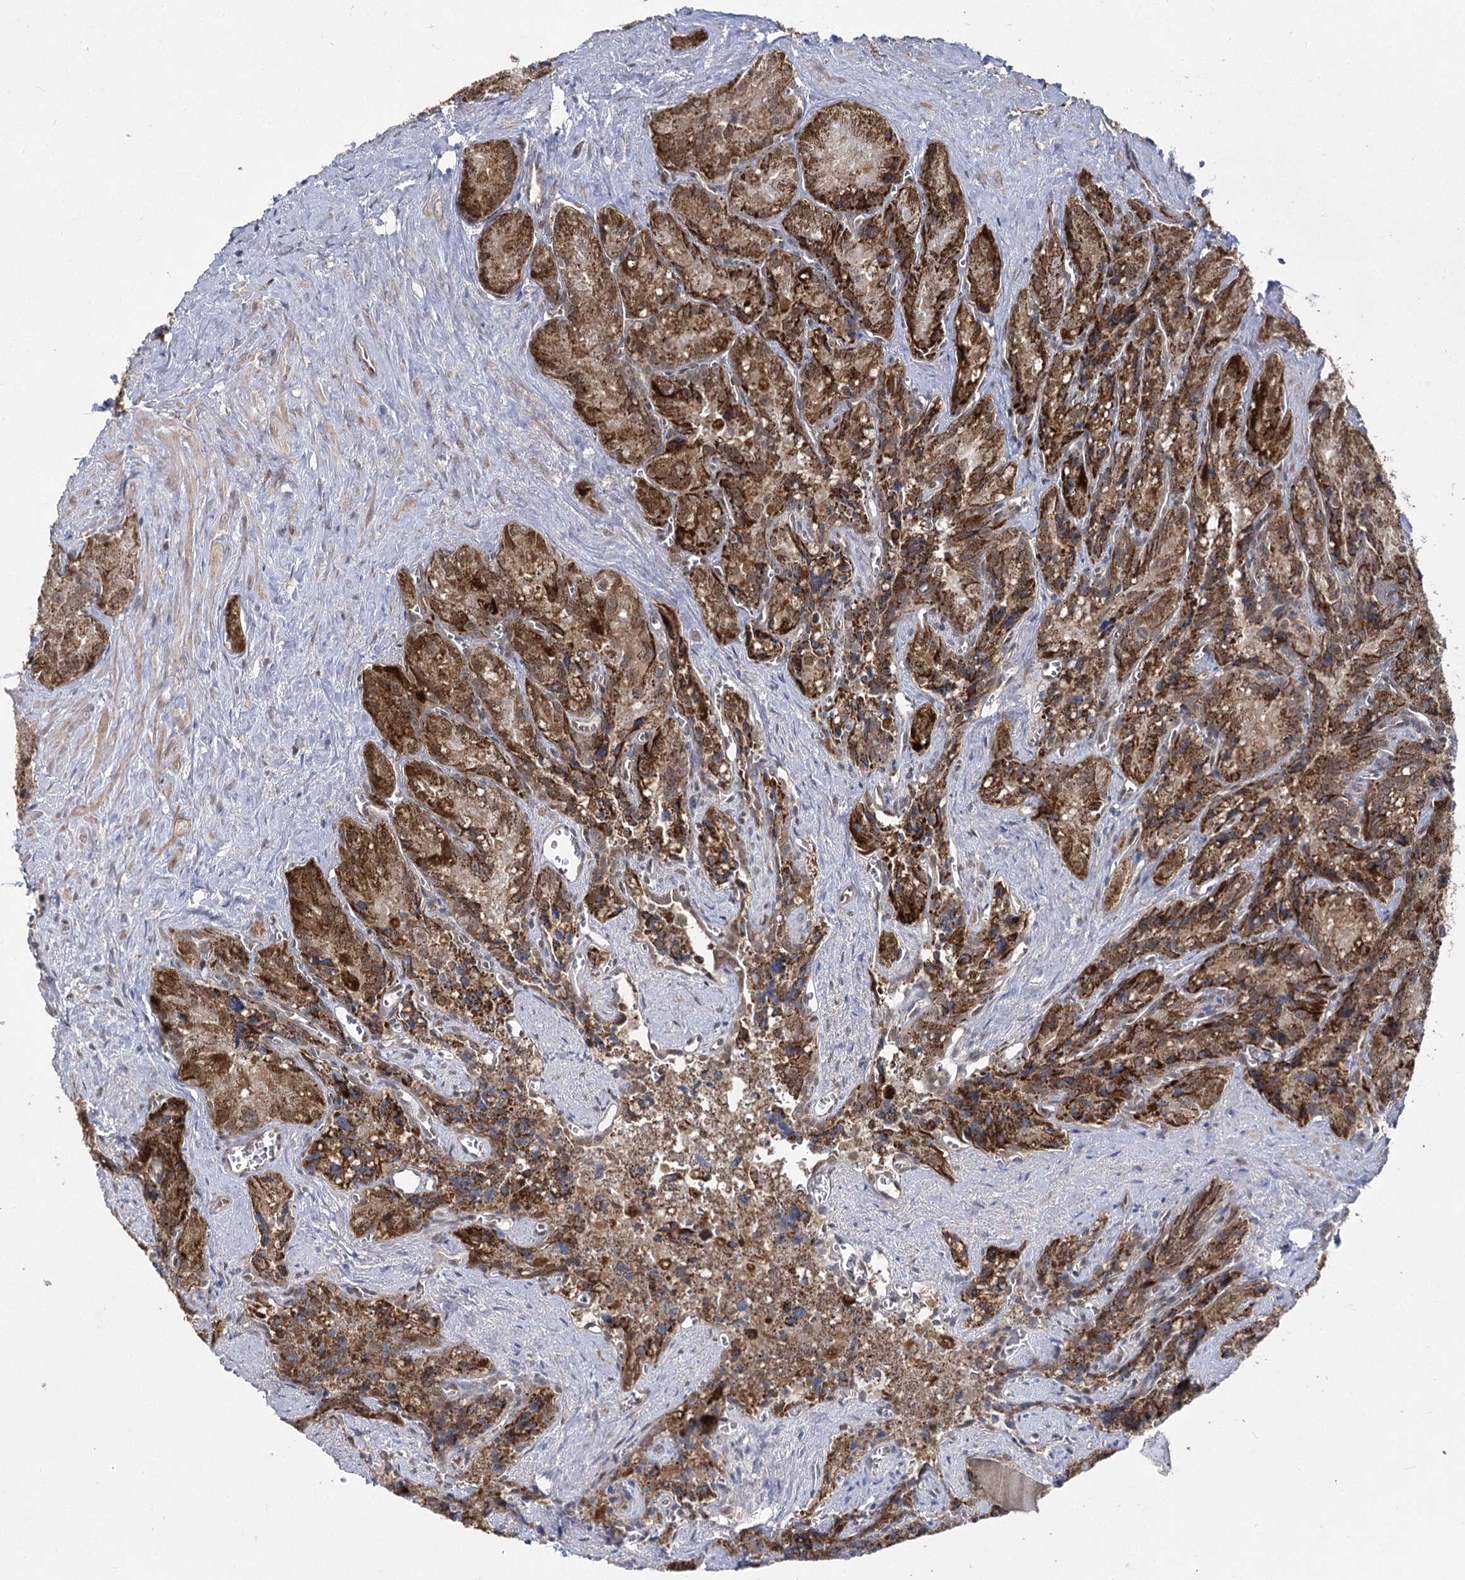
{"staining": {"intensity": "strong", "quantity": ">75%", "location": "cytoplasmic/membranous,nuclear"}, "tissue": "seminal vesicle", "cell_type": "Glandular cells", "image_type": "normal", "snomed": [{"axis": "morphology", "description": "Normal tissue, NOS"}, {"axis": "topography", "description": "Seminal veicle"}], "caption": "Strong cytoplasmic/membranous,nuclear positivity for a protein is seen in approximately >75% of glandular cells of normal seminal vesicle using immunohistochemistry (IHC).", "gene": "SLC4A1AP", "patient": {"sex": "male", "age": 62}}